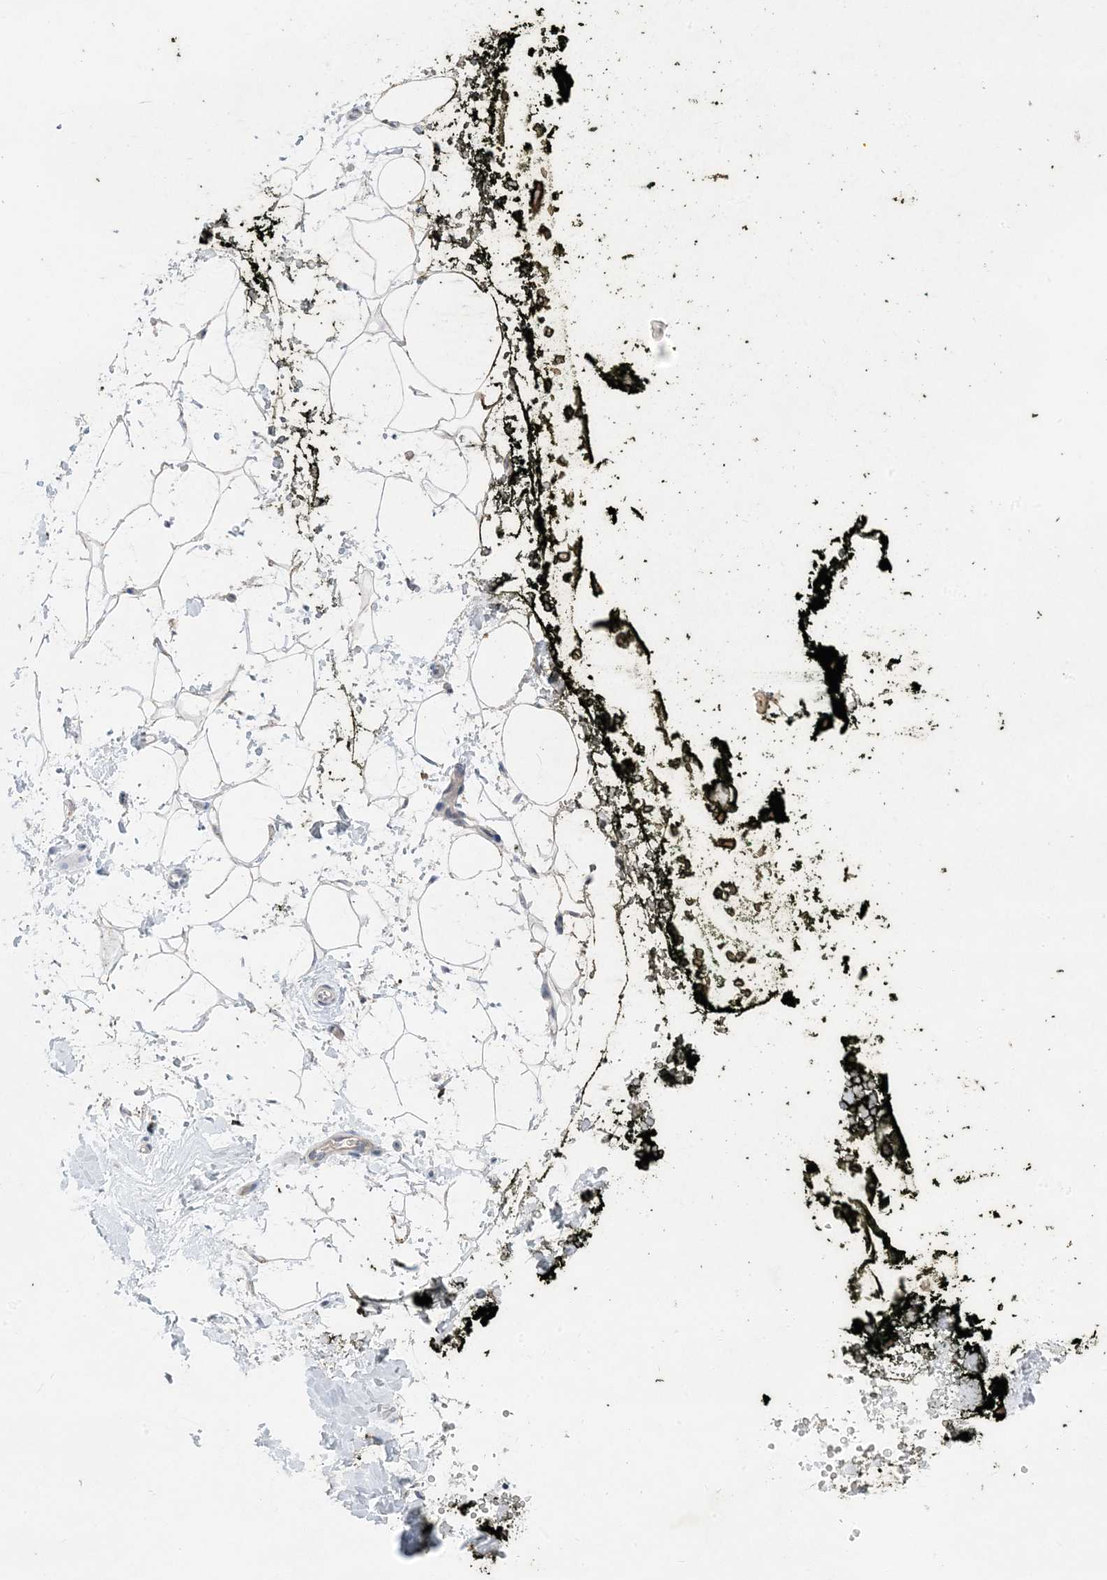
{"staining": {"intensity": "negative", "quantity": "none", "location": "none"}, "tissue": "adipose tissue", "cell_type": "Adipocytes", "image_type": "normal", "snomed": [{"axis": "morphology", "description": "Normal tissue, NOS"}, {"axis": "morphology", "description": "Adenocarcinoma, NOS"}, {"axis": "topography", "description": "Pancreas"}, {"axis": "topography", "description": "Peripheral nerve tissue"}], "caption": "Protein analysis of unremarkable adipose tissue exhibits no significant positivity in adipocytes. Nuclei are stained in blue.", "gene": "DHX30", "patient": {"sex": "male", "age": 59}}